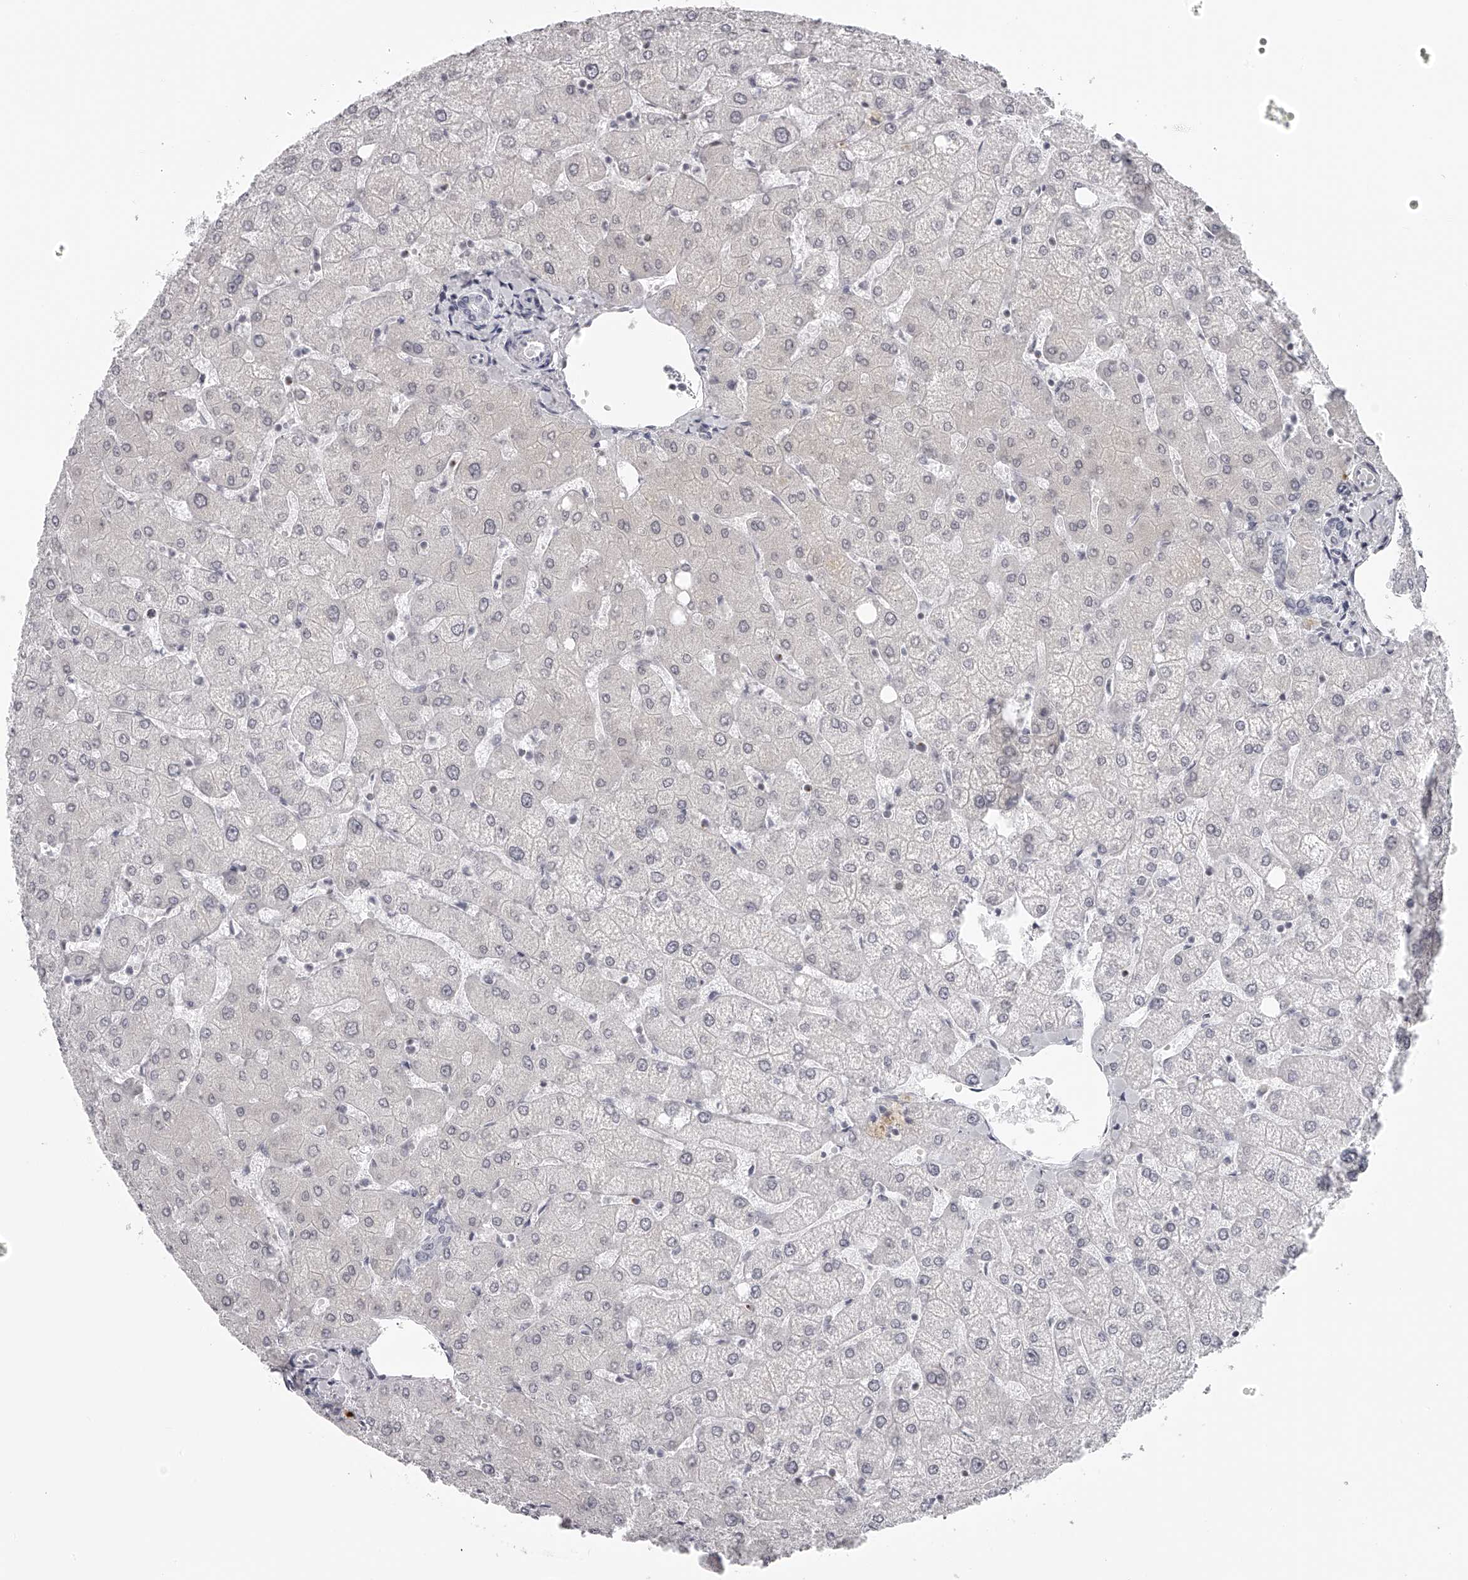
{"staining": {"intensity": "negative", "quantity": "none", "location": "none"}, "tissue": "liver", "cell_type": "Cholangiocytes", "image_type": "normal", "snomed": [{"axis": "morphology", "description": "Normal tissue, NOS"}, {"axis": "topography", "description": "Liver"}], "caption": "Histopathology image shows no protein positivity in cholangiocytes of benign liver. (DAB immunohistochemistry (IHC) with hematoxylin counter stain).", "gene": "SEC11C", "patient": {"sex": "female", "age": 54}}